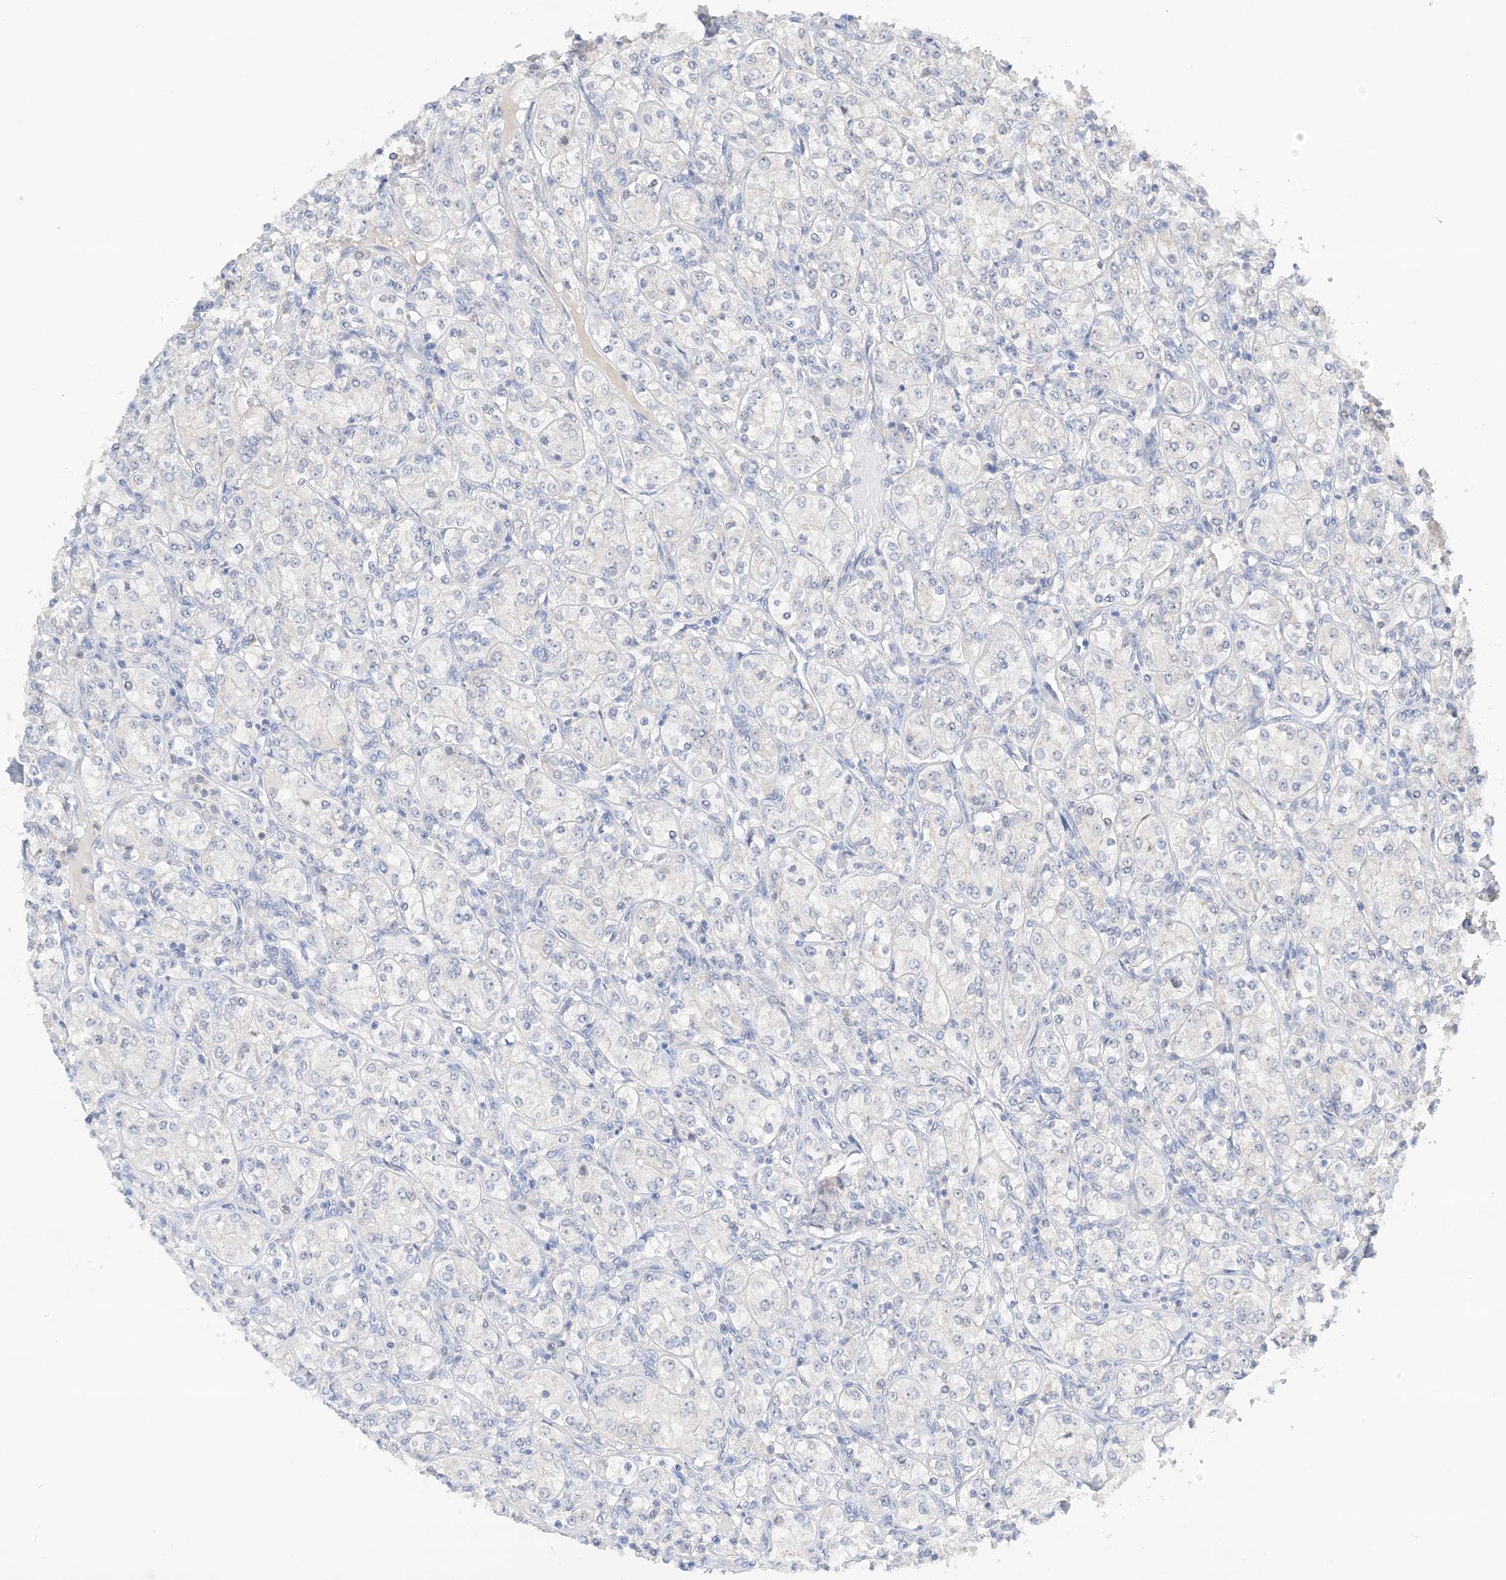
{"staining": {"intensity": "negative", "quantity": "none", "location": "none"}, "tissue": "renal cancer", "cell_type": "Tumor cells", "image_type": "cancer", "snomed": [{"axis": "morphology", "description": "Adenocarcinoma, NOS"}, {"axis": "topography", "description": "Kidney"}], "caption": "Tumor cells show no significant protein expression in adenocarcinoma (renal). (DAB (3,3'-diaminobenzidine) IHC visualized using brightfield microscopy, high magnification).", "gene": "KIFBP", "patient": {"sex": "male", "age": 77}}